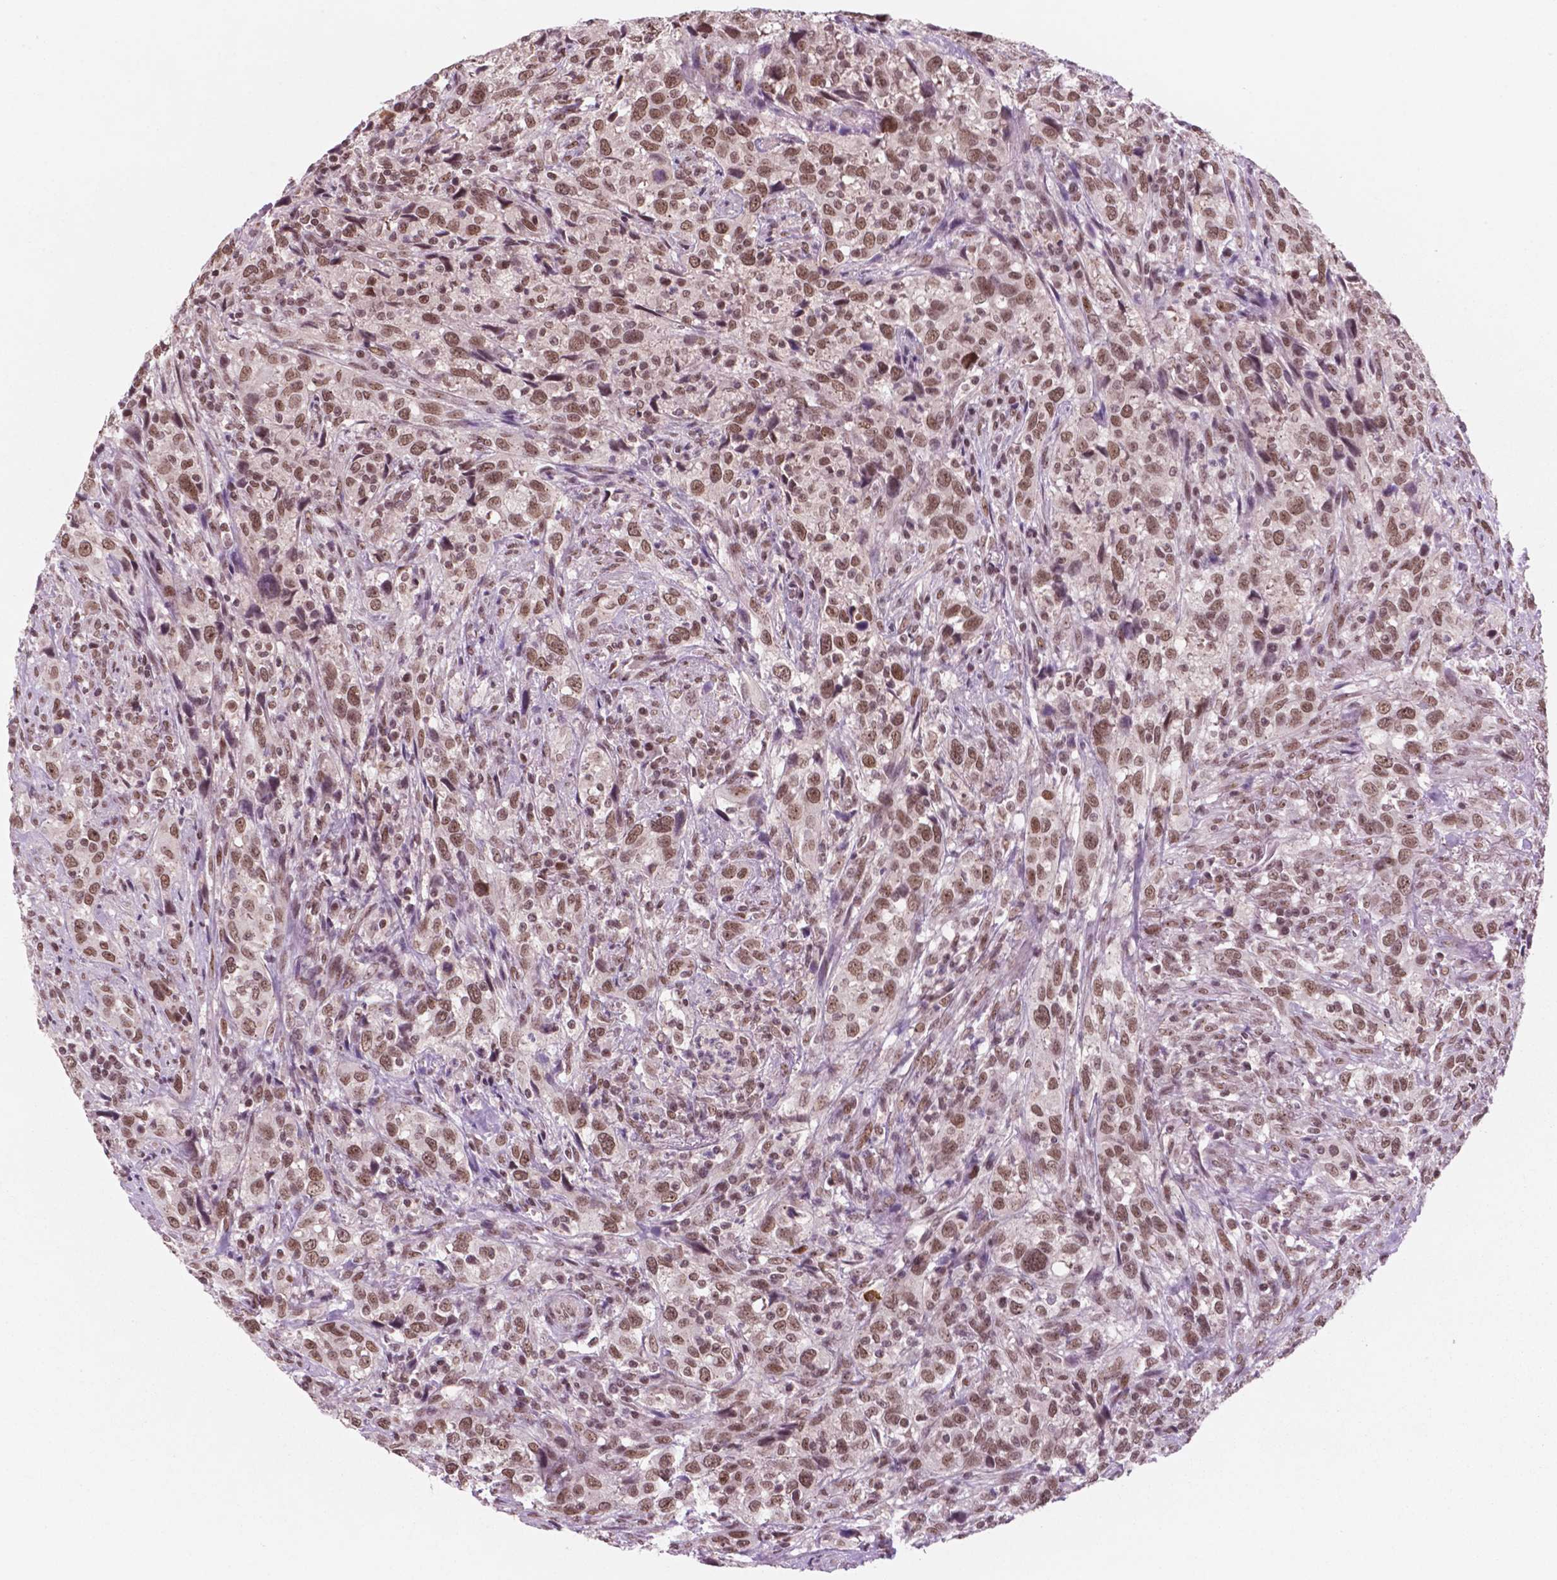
{"staining": {"intensity": "moderate", "quantity": ">75%", "location": "nuclear"}, "tissue": "urothelial cancer", "cell_type": "Tumor cells", "image_type": "cancer", "snomed": [{"axis": "morphology", "description": "Urothelial carcinoma, NOS"}, {"axis": "morphology", "description": "Urothelial carcinoma, High grade"}, {"axis": "topography", "description": "Urinary bladder"}], "caption": "The immunohistochemical stain shows moderate nuclear positivity in tumor cells of urothelial cancer tissue.", "gene": "POLR2E", "patient": {"sex": "female", "age": 64}}